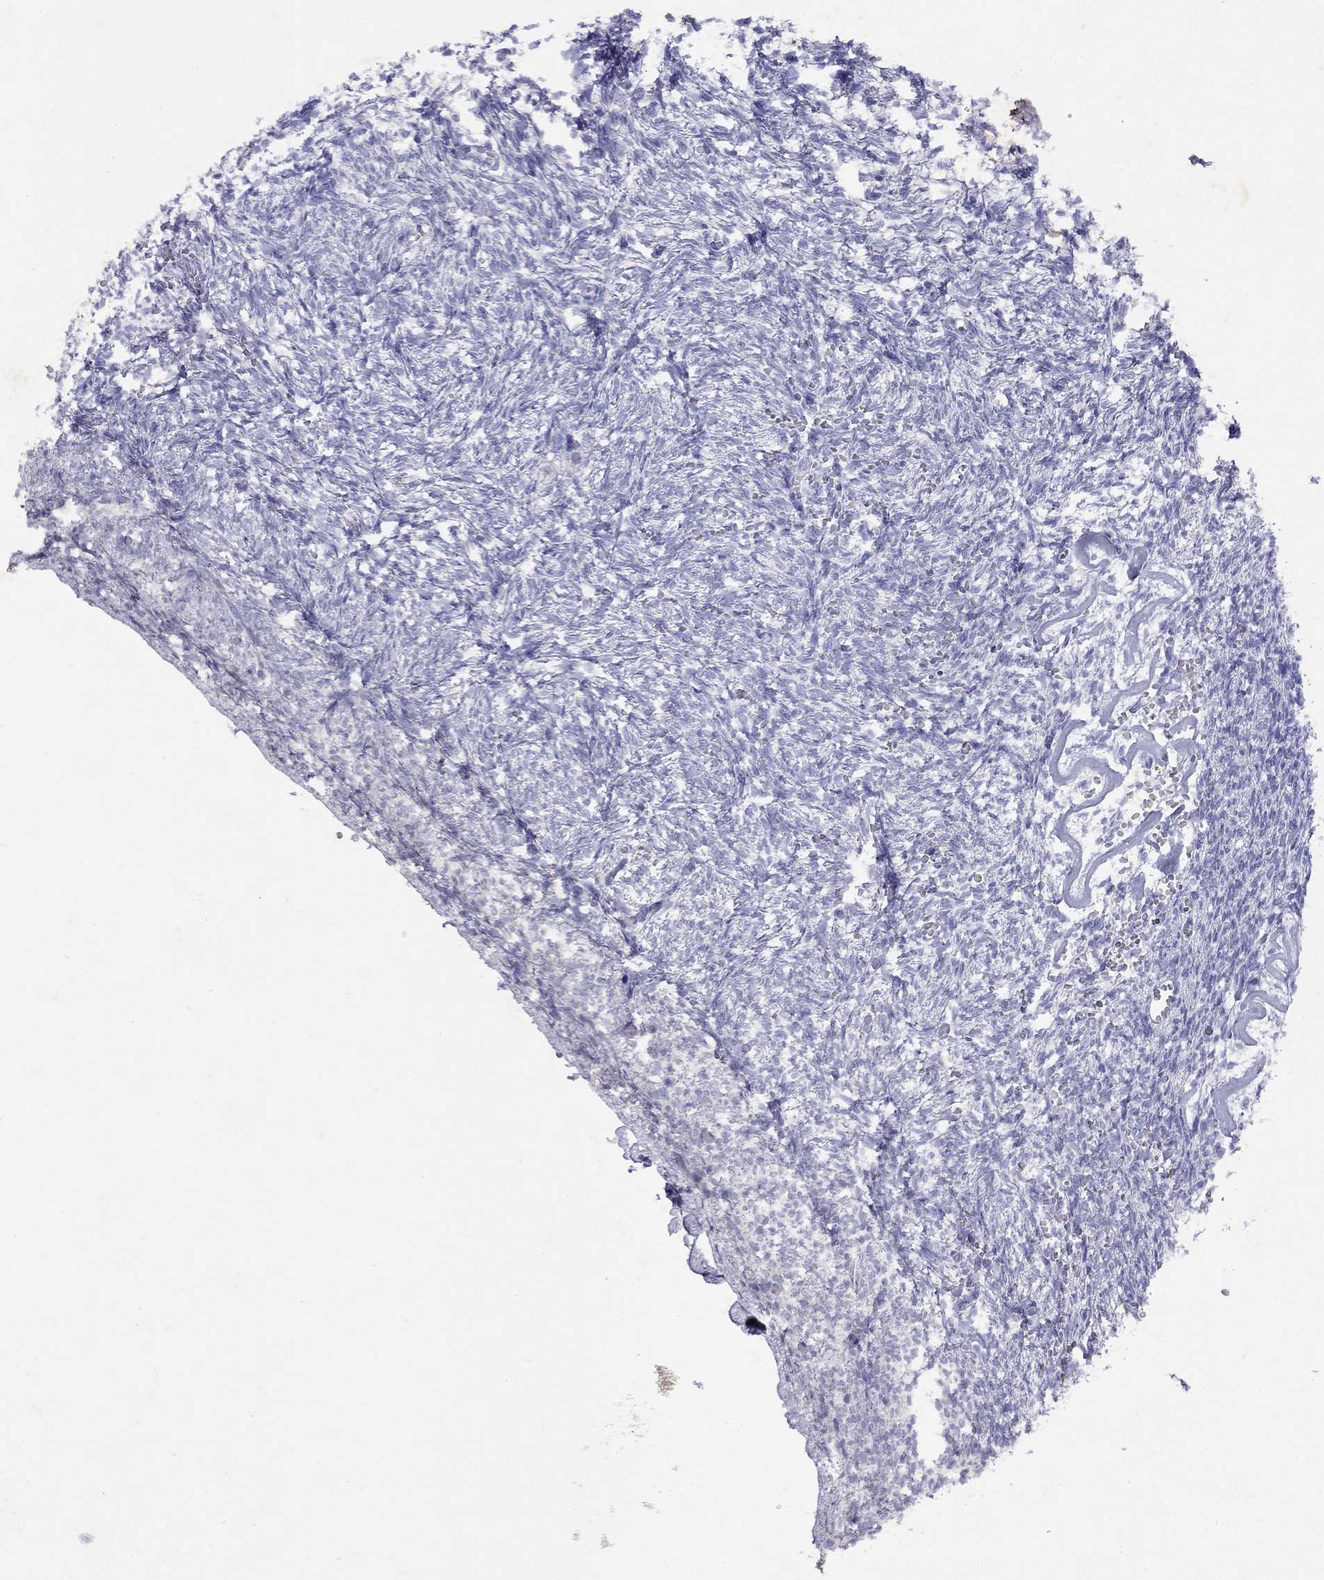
{"staining": {"intensity": "negative", "quantity": "none", "location": "none"}, "tissue": "ovary", "cell_type": "Follicle cells", "image_type": "normal", "snomed": [{"axis": "morphology", "description": "Normal tissue, NOS"}, {"axis": "topography", "description": "Ovary"}], "caption": "DAB (3,3'-diaminobenzidine) immunohistochemical staining of benign ovary exhibits no significant expression in follicle cells.", "gene": "GNAT3", "patient": {"sex": "female", "age": 43}}